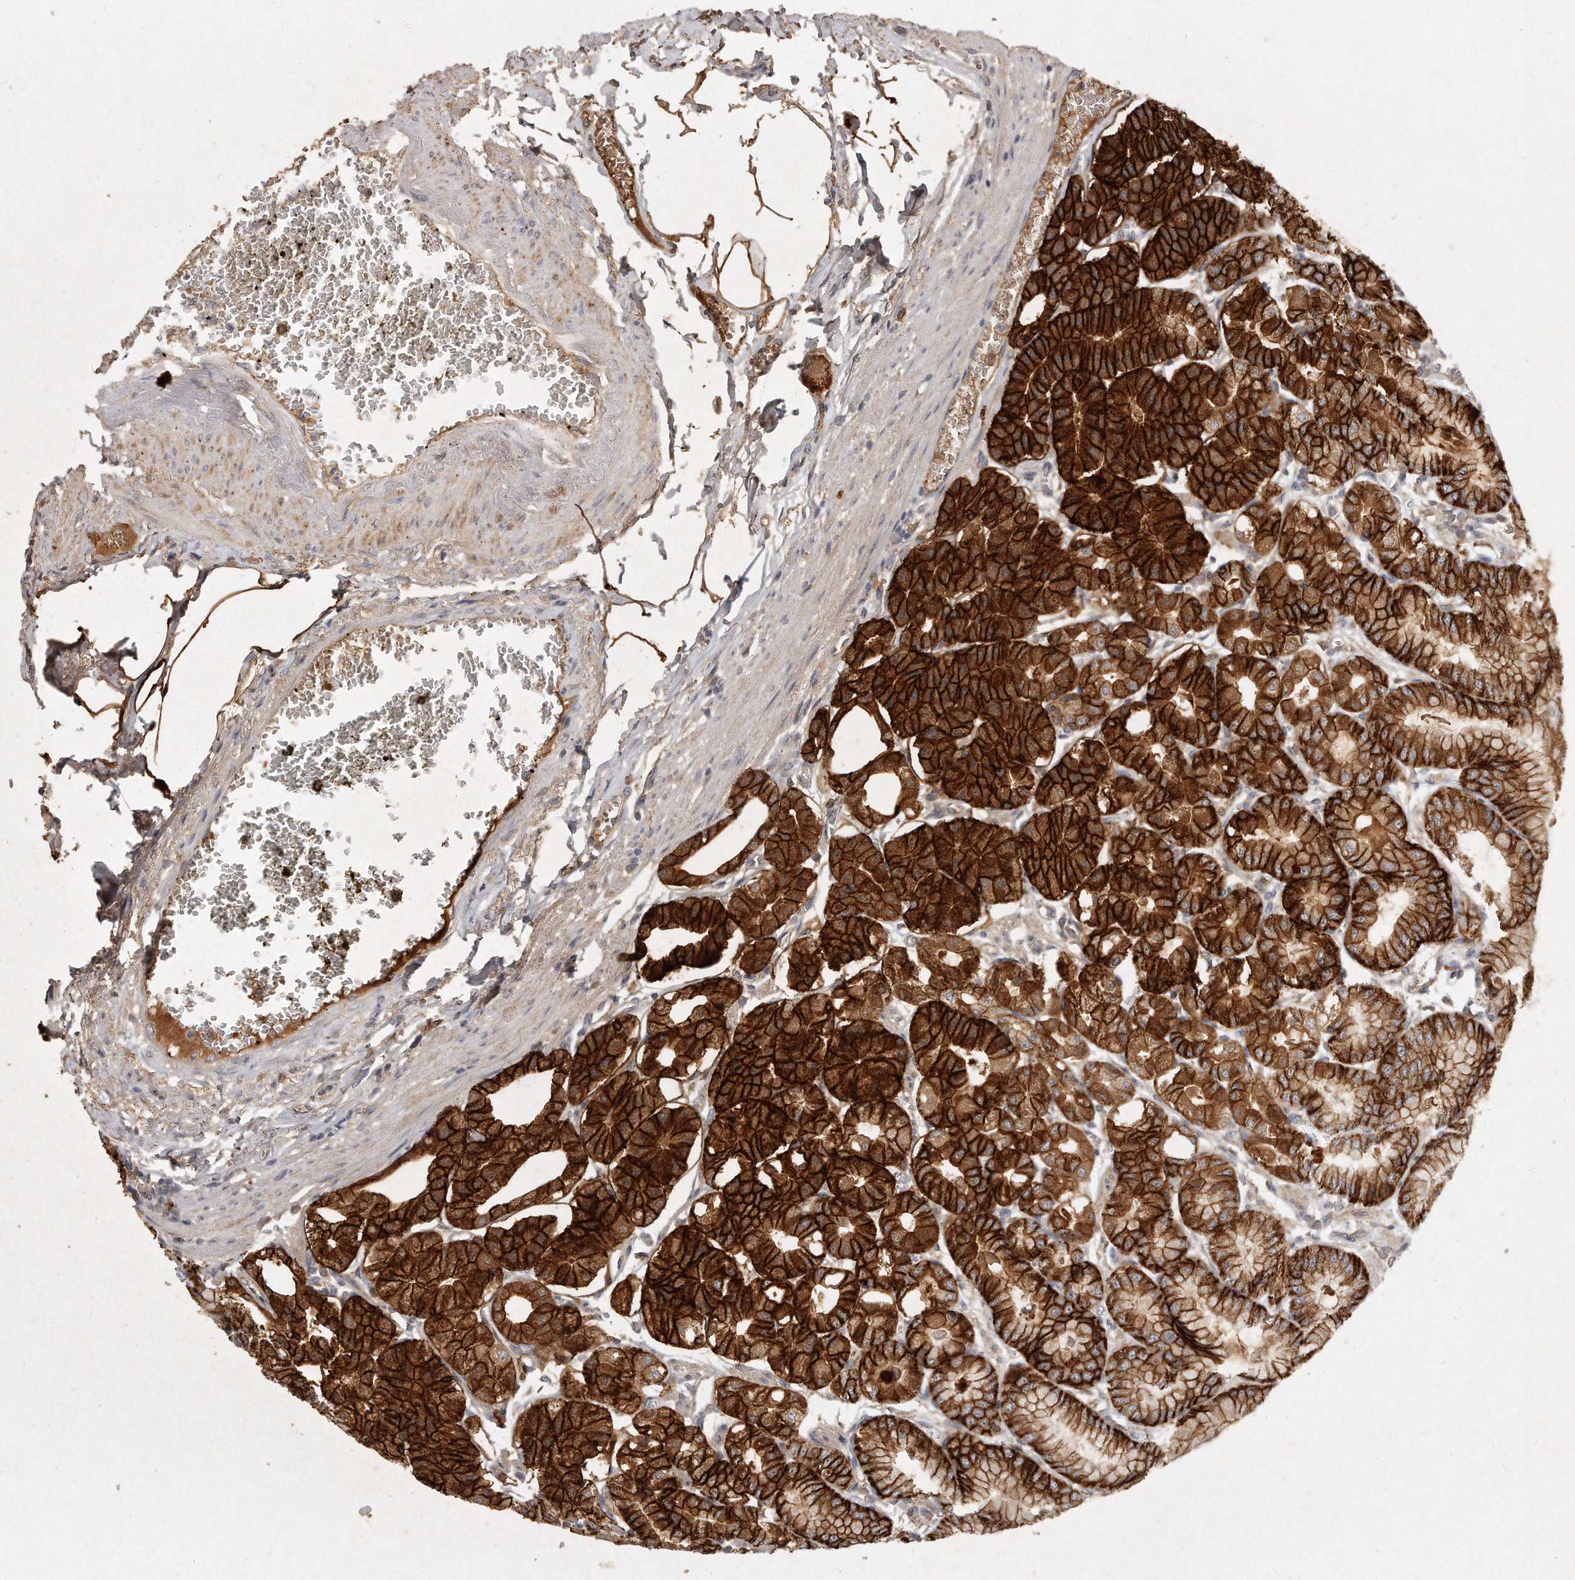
{"staining": {"intensity": "strong", "quantity": ">75%", "location": "cytoplasmic/membranous"}, "tissue": "stomach", "cell_type": "Glandular cells", "image_type": "normal", "snomed": [{"axis": "morphology", "description": "Normal tissue, NOS"}, {"axis": "topography", "description": "Stomach, lower"}], "caption": "Glandular cells show high levels of strong cytoplasmic/membranous positivity in approximately >75% of cells in unremarkable human stomach.", "gene": "LGALS8", "patient": {"sex": "male", "age": 71}}